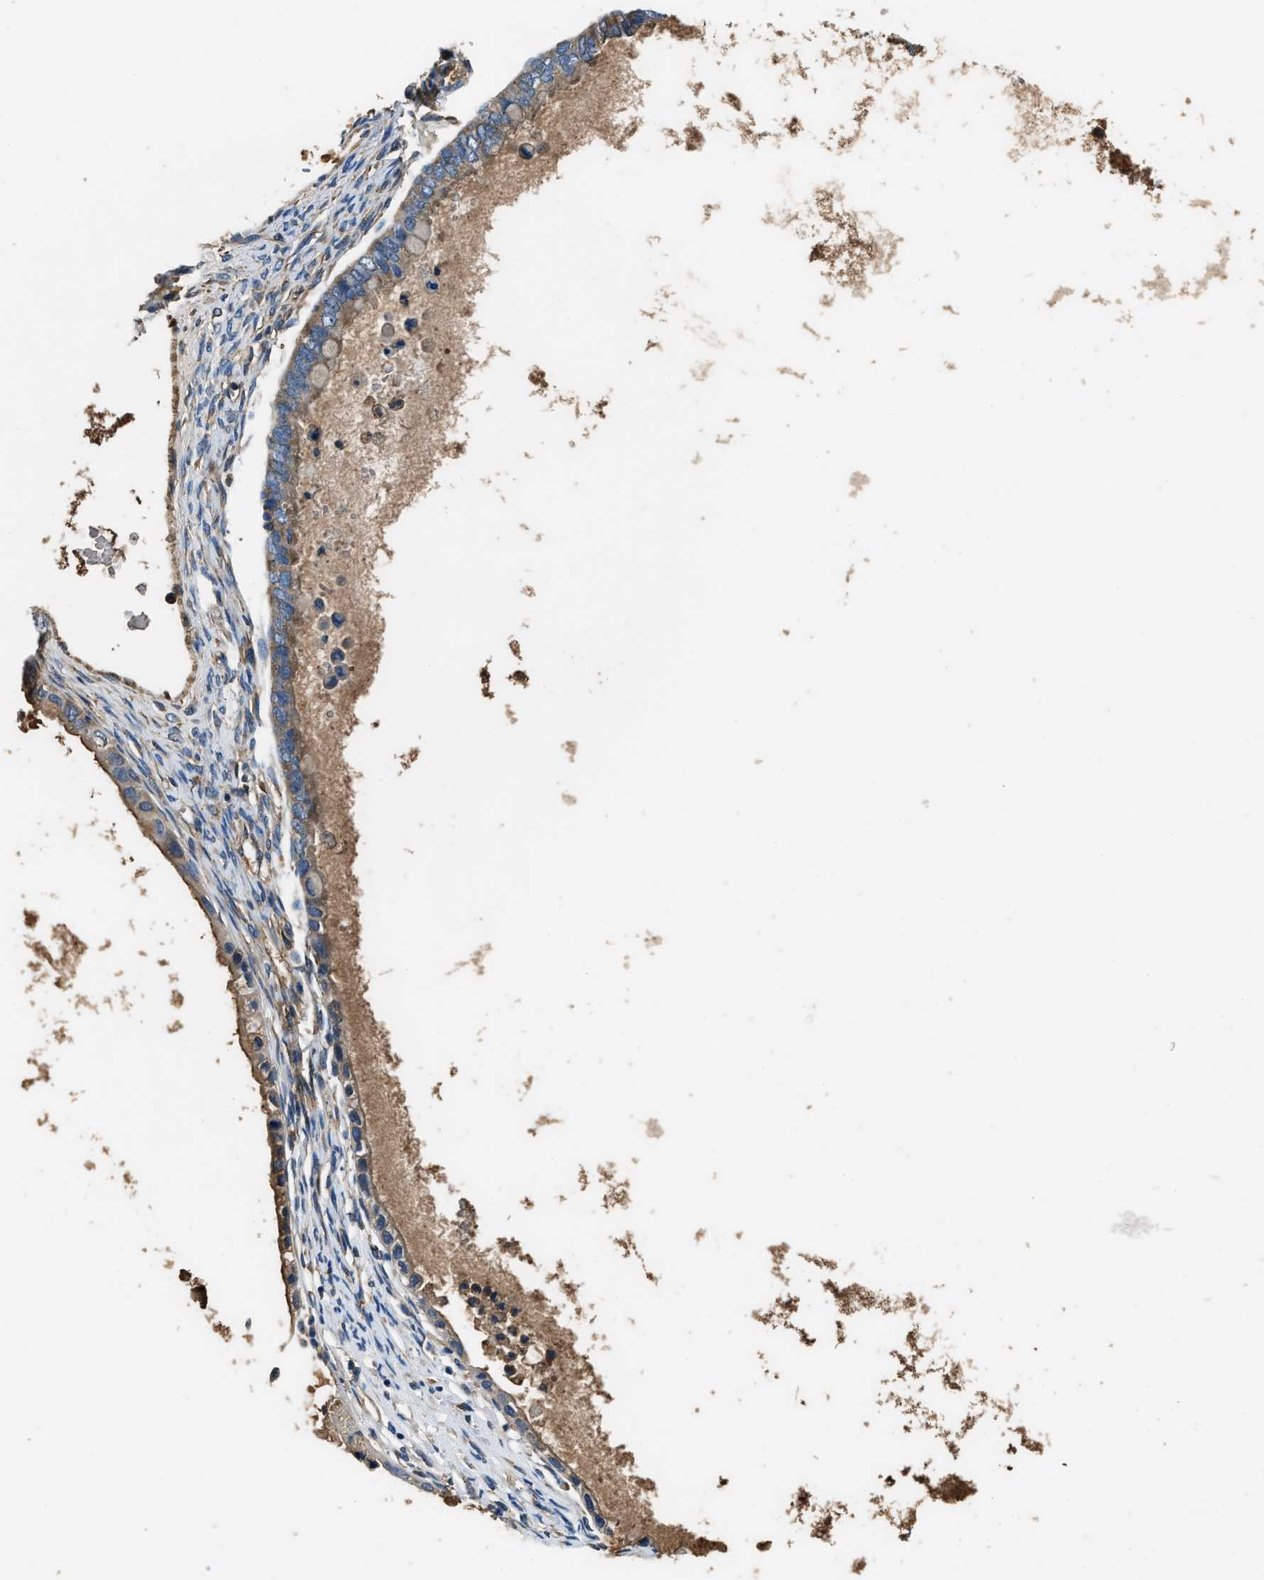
{"staining": {"intensity": "weak", "quantity": "25%-75%", "location": "cytoplasmic/membranous"}, "tissue": "ovarian cancer", "cell_type": "Tumor cells", "image_type": "cancer", "snomed": [{"axis": "morphology", "description": "Cystadenocarcinoma, mucinous, NOS"}, {"axis": "topography", "description": "Ovary"}], "caption": "This histopathology image exhibits IHC staining of human ovarian mucinous cystadenocarcinoma, with low weak cytoplasmic/membranous expression in approximately 25%-75% of tumor cells.", "gene": "EEA1", "patient": {"sex": "female", "age": 80}}